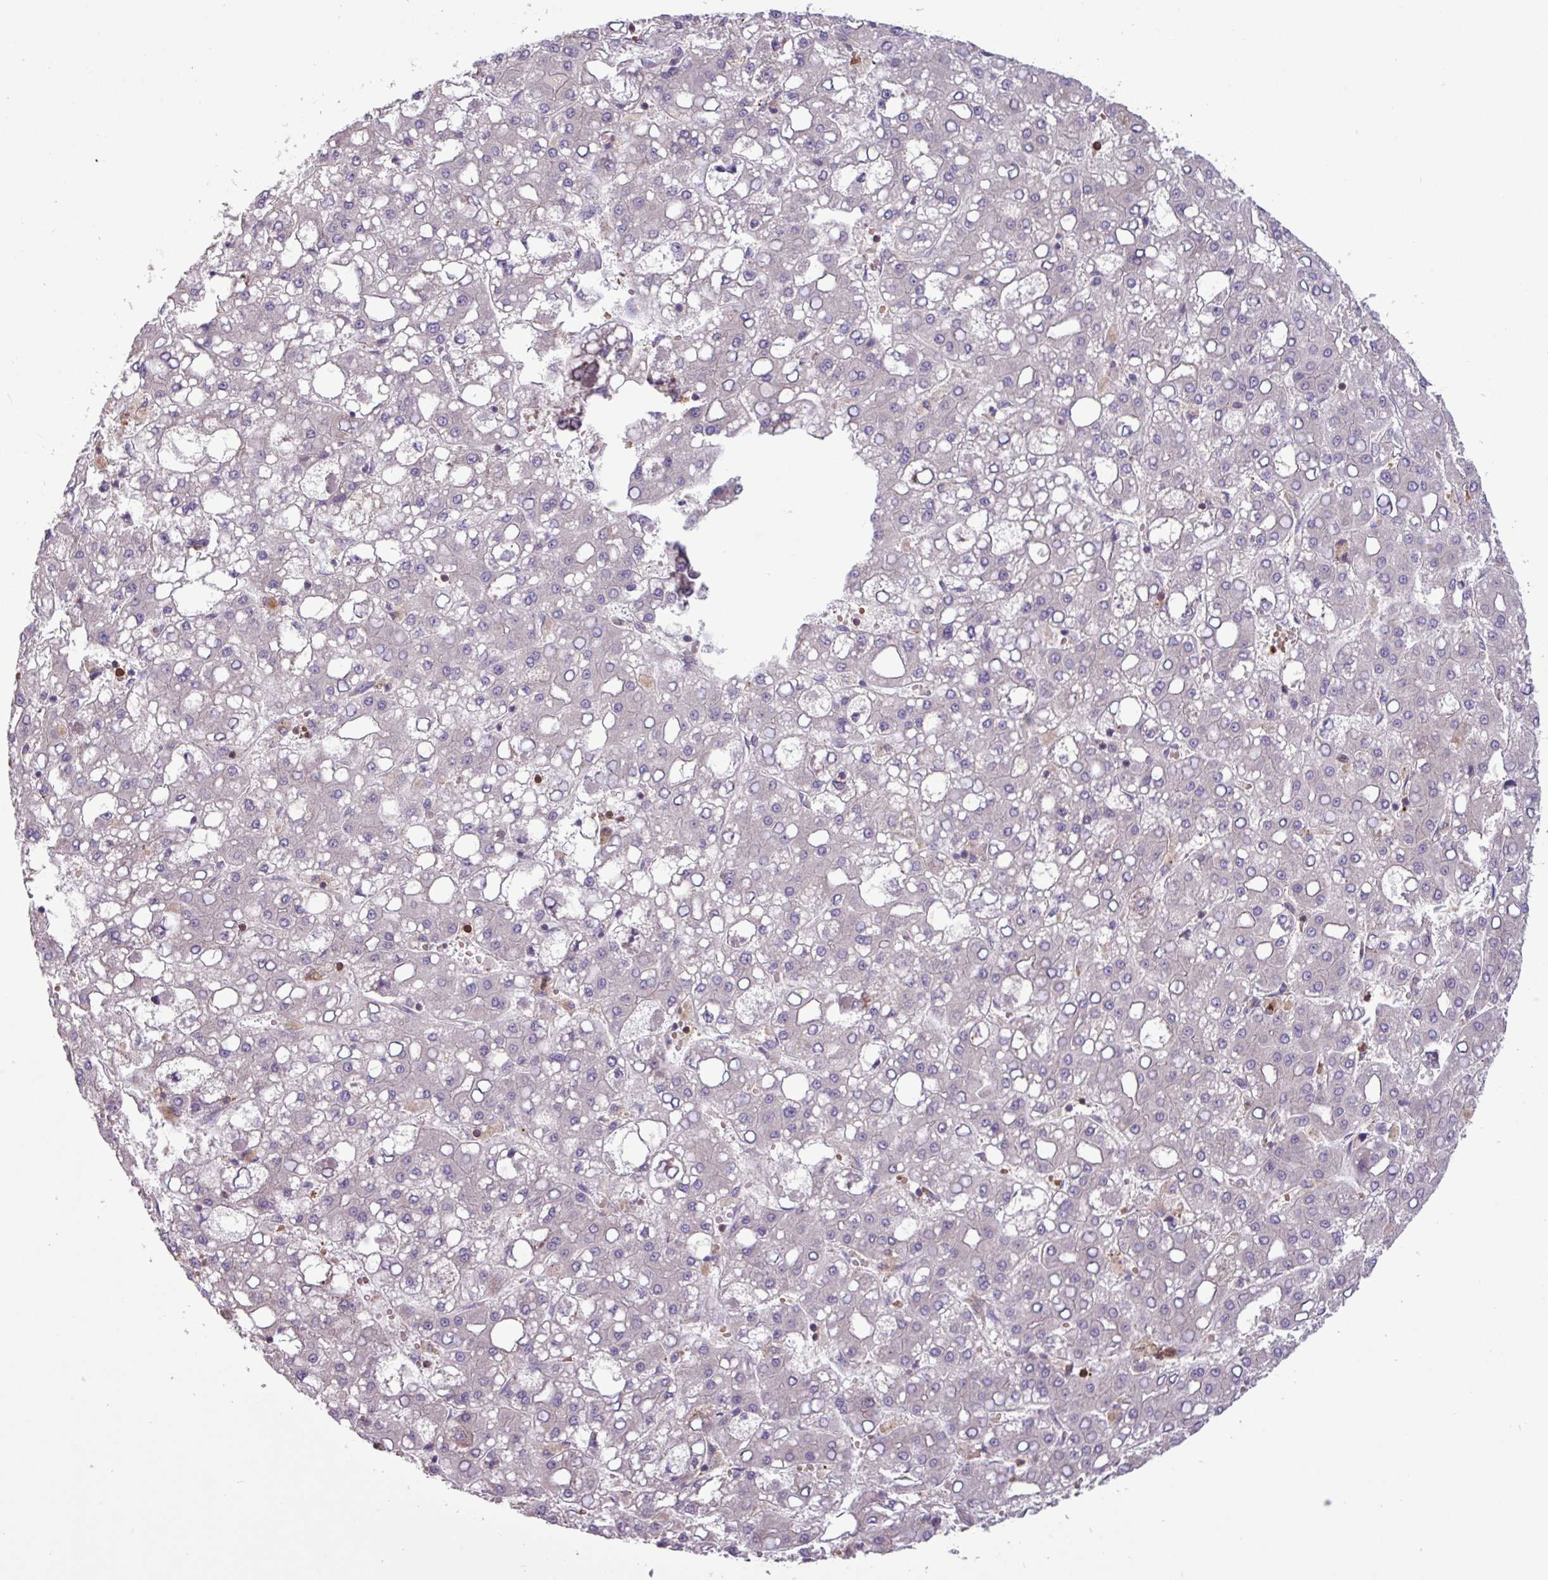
{"staining": {"intensity": "negative", "quantity": "none", "location": "none"}, "tissue": "liver cancer", "cell_type": "Tumor cells", "image_type": "cancer", "snomed": [{"axis": "morphology", "description": "Carcinoma, Hepatocellular, NOS"}, {"axis": "topography", "description": "Liver"}], "caption": "Protein analysis of hepatocellular carcinoma (liver) exhibits no significant positivity in tumor cells.", "gene": "SEC61G", "patient": {"sex": "male", "age": 65}}